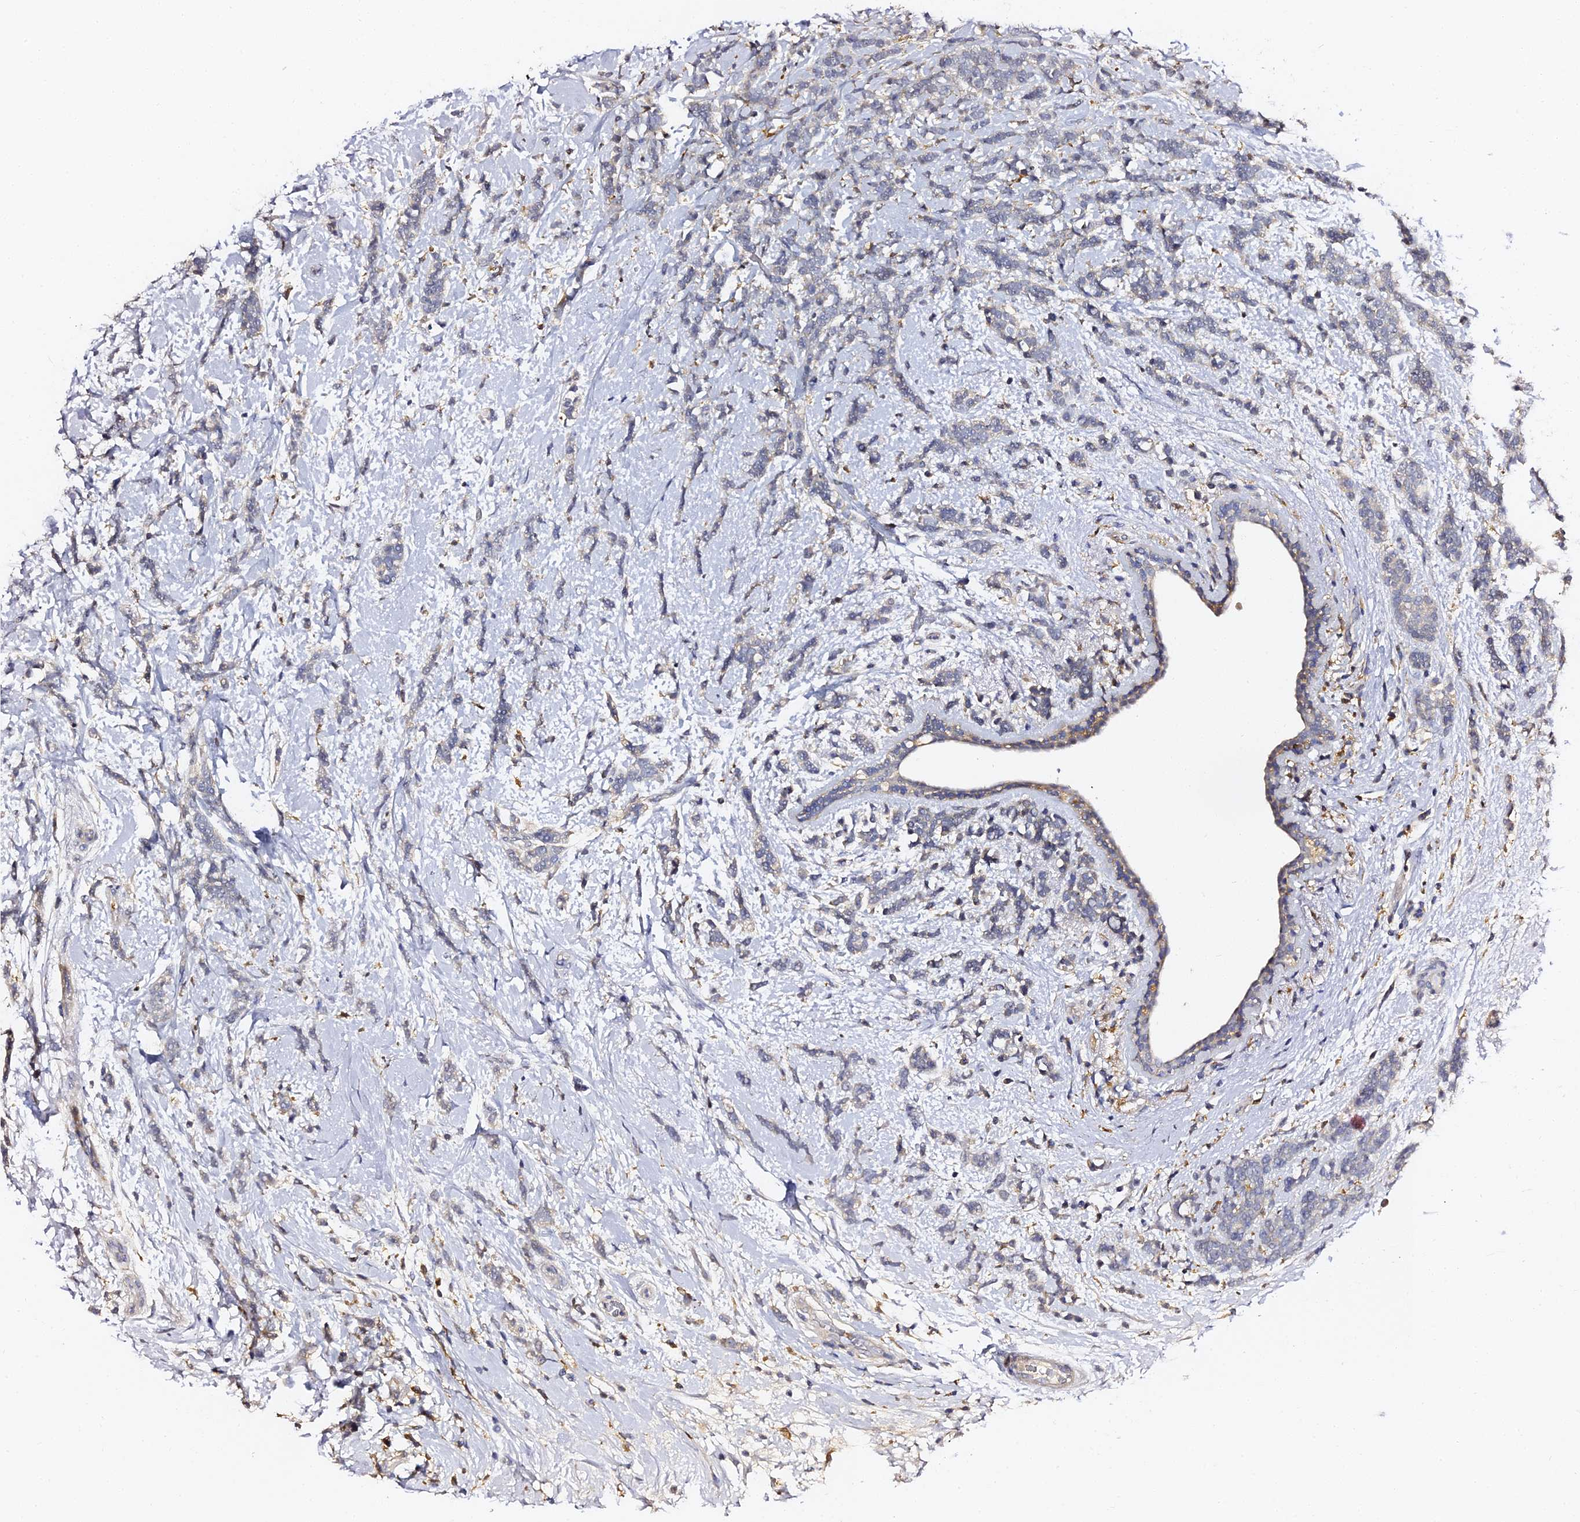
{"staining": {"intensity": "negative", "quantity": "none", "location": "none"}, "tissue": "breast cancer", "cell_type": "Tumor cells", "image_type": "cancer", "snomed": [{"axis": "morphology", "description": "Lobular carcinoma"}, {"axis": "topography", "description": "Breast"}], "caption": "Tumor cells show no significant staining in lobular carcinoma (breast). (Brightfield microscopy of DAB (3,3'-diaminobenzidine) immunohistochemistry (IHC) at high magnification).", "gene": "IL4I1", "patient": {"sex": "female", "age": 58}}